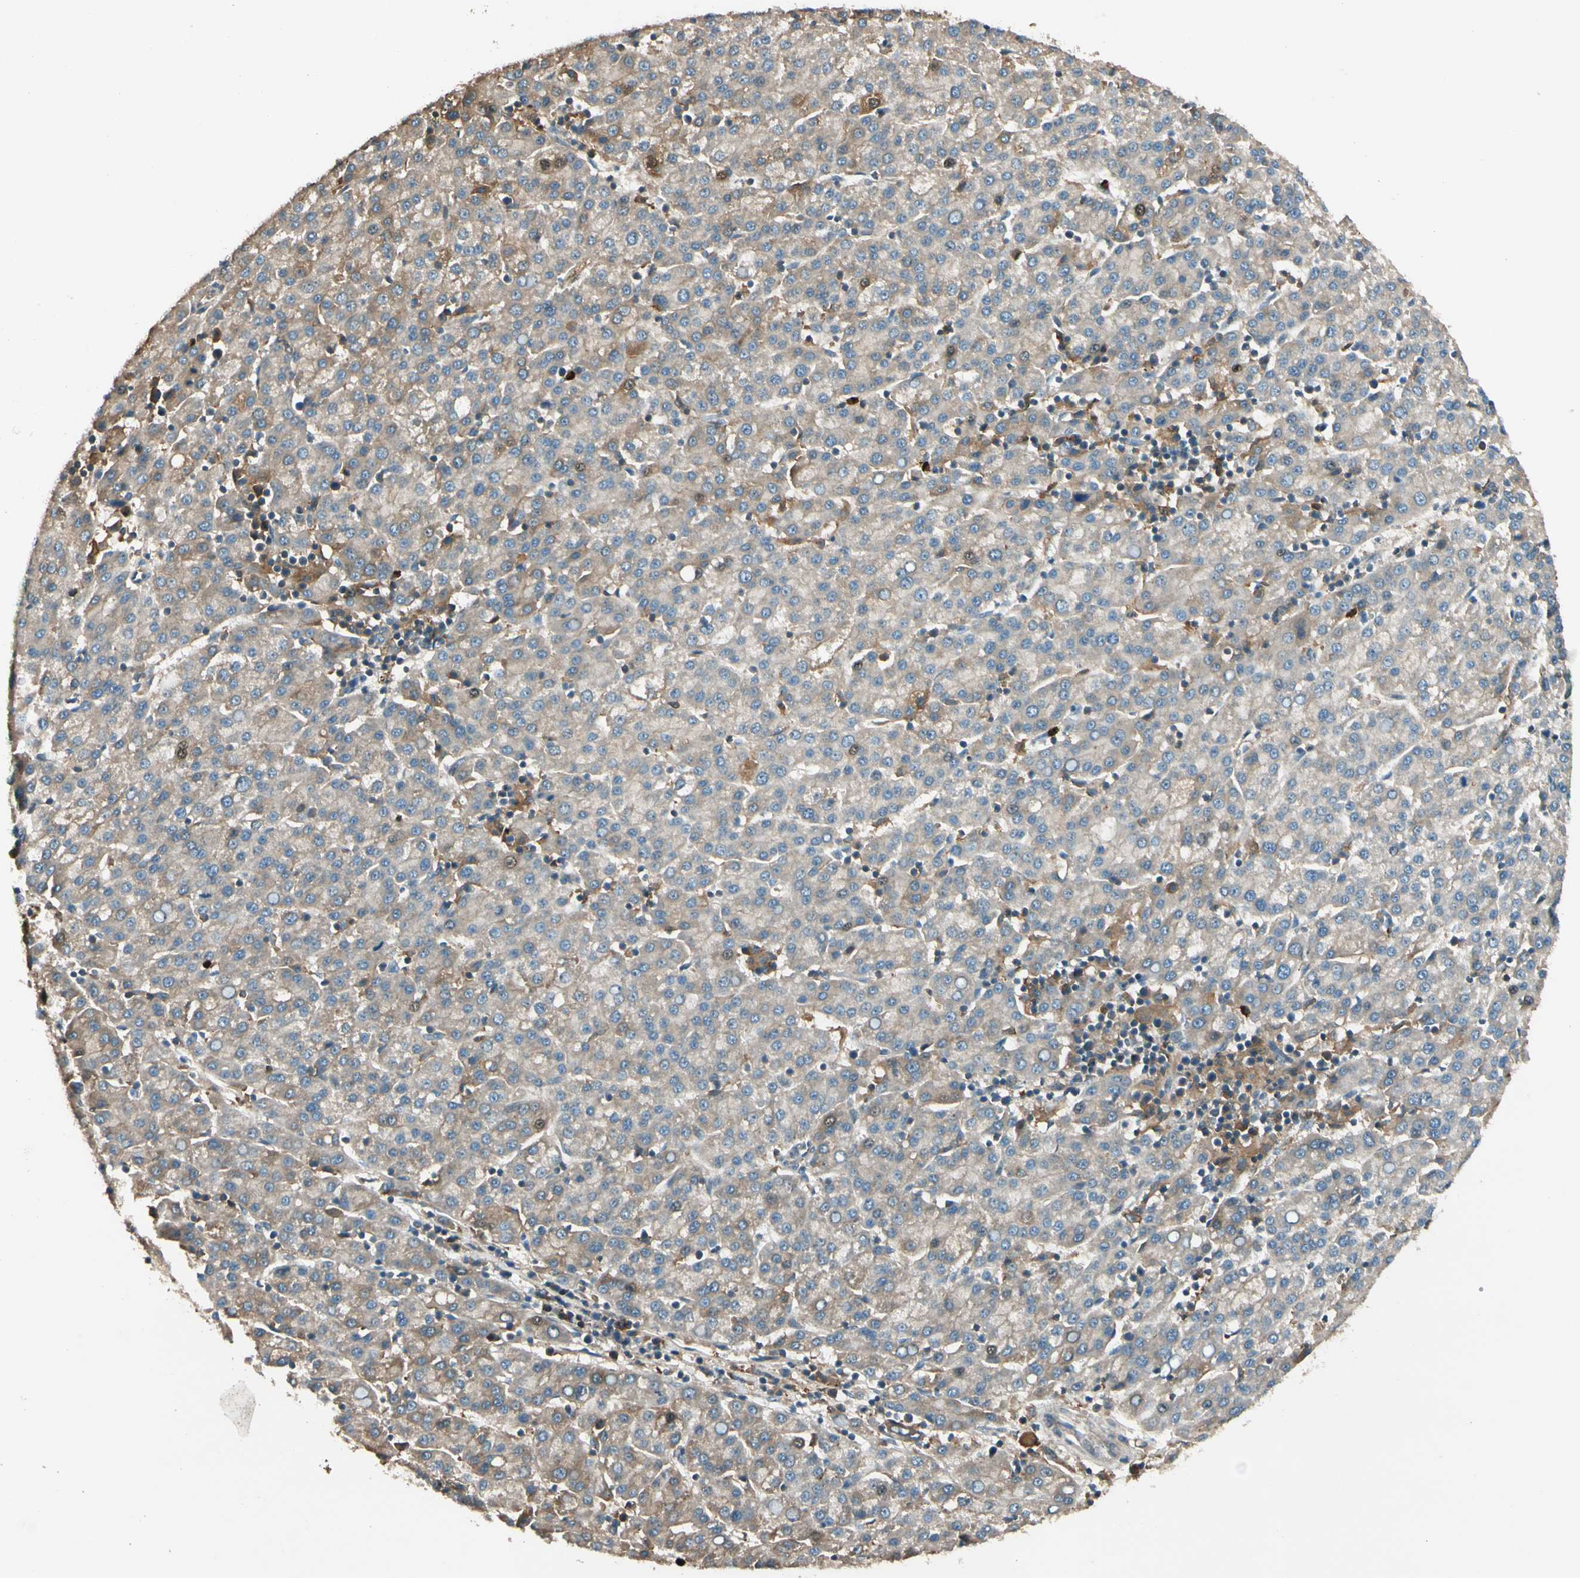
{"staining": {"intensity": "weak", "quantity": ">75%", "location": "cytoplasmic/membranous"}, "tissue": "liver cancer", "cell_type": "Tumor cells", "image_type": "cancer", "snomed": [{"axis": "morphology", "description": "Carcinoma, Hepatocellular, NOS"}, {"axis": "topography", "description": "Liver"}], "caption": "The photomicrograph demonstrates immunohistochemical staining of liver cancer. There is weak cytoplasmic/membranous positivity is present in approximately >75% of tumor cells.", "gene": "STX11", "patient": {"sex": "female", "age": 58}}